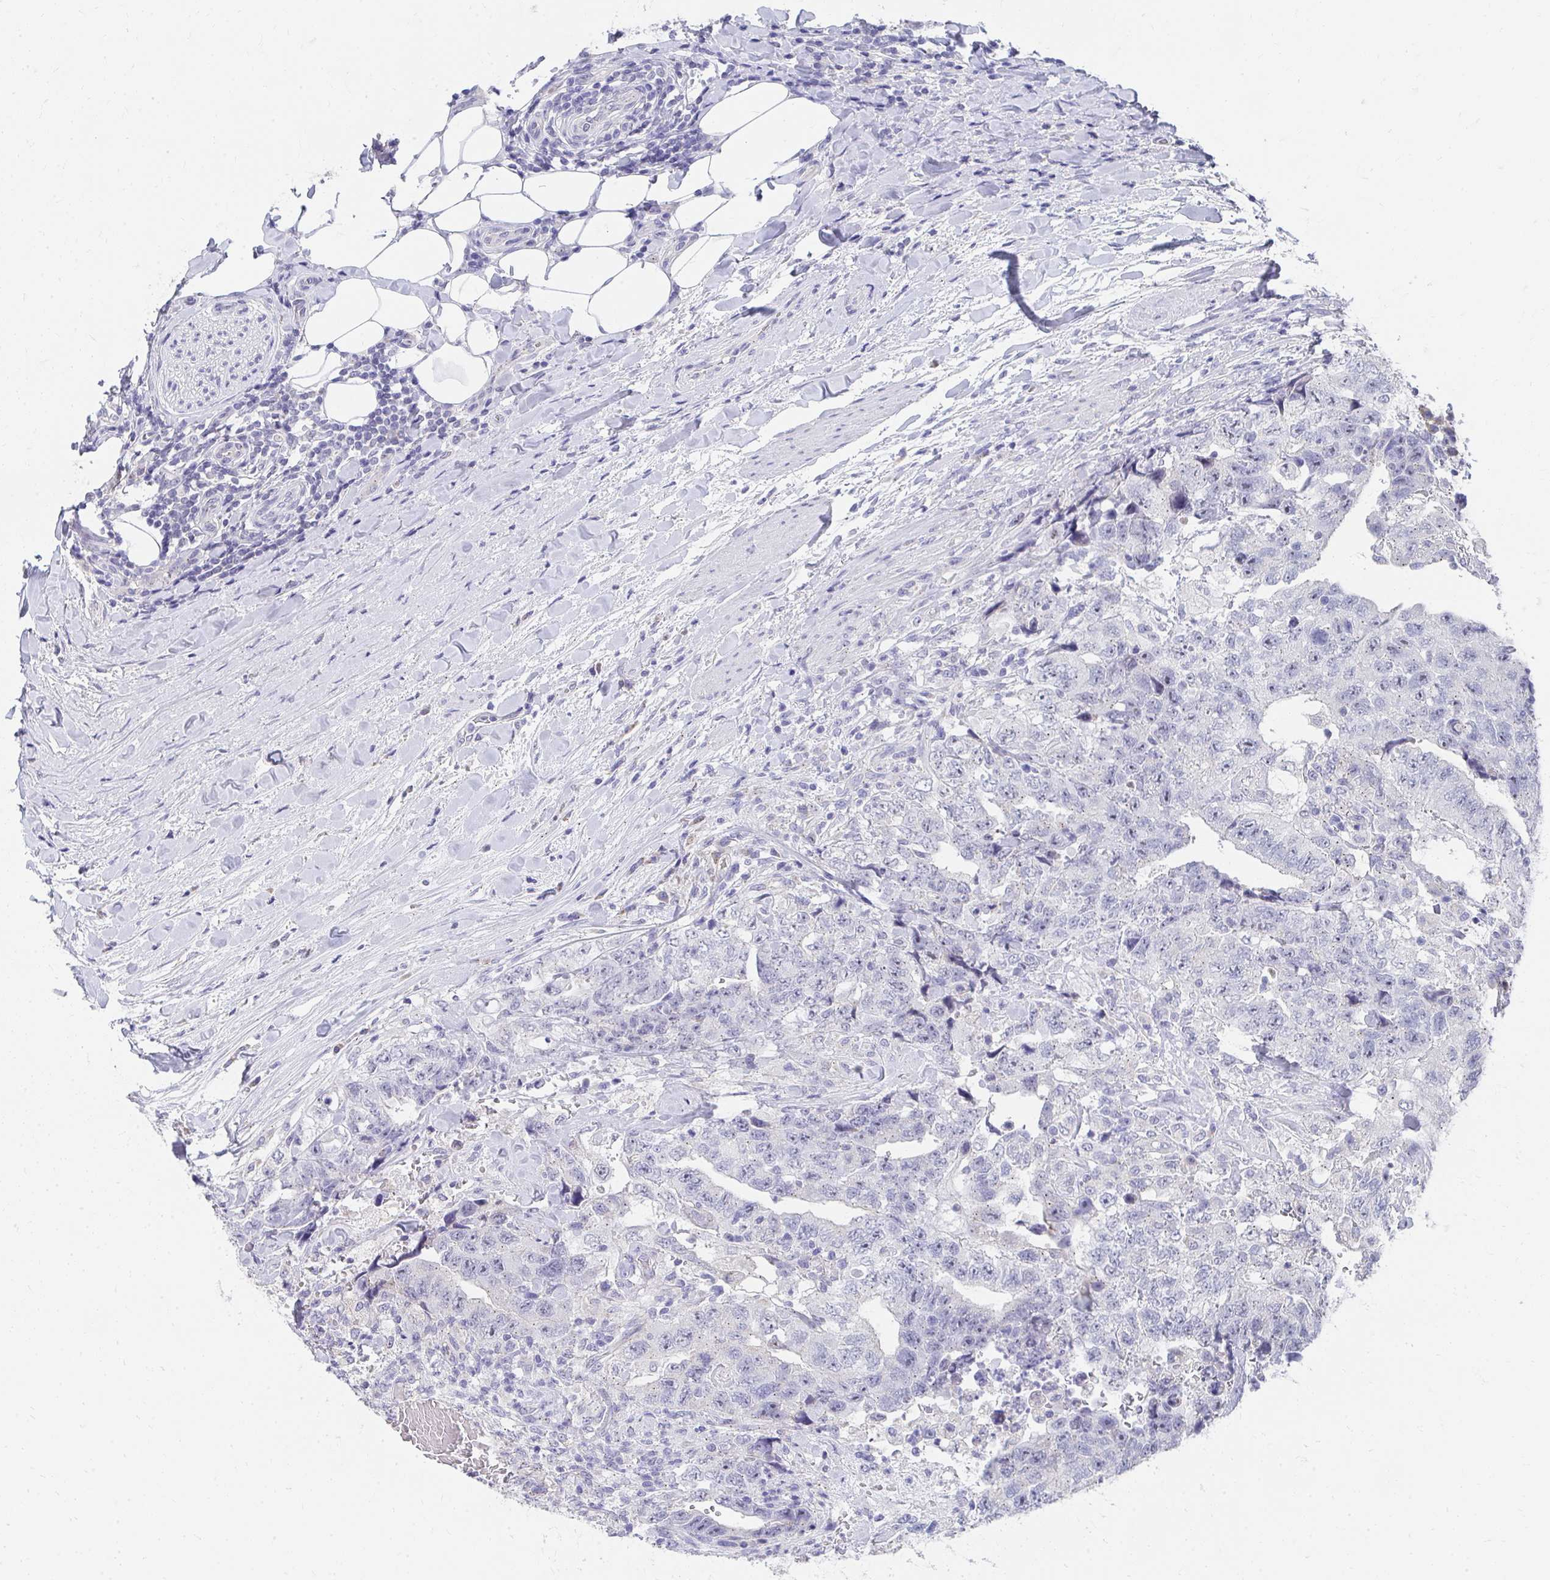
{"staining": {"intensity": "negative", "quantity": "none", "location": "none"}, "tissue": "testis cancer", "cell_type": "Tumor cells", "image_type": "cancer", "snomed": [{"axis": "morphology", "description": "Carcinoma, Embryonal, NOS"}, {"axis": "topography", "description": "Testis"}], "caption": "High magnification brightfield microscopy of testis cancer (embryonal carcinoma) stained with DAB (3,3'-diaminobenzidine) (brown) and counterstained with hematoxylin (blue): tumor cells show no significant expression.", "gene": "TMPRSS2", "patient": {"sex": "male", "age": 24}}